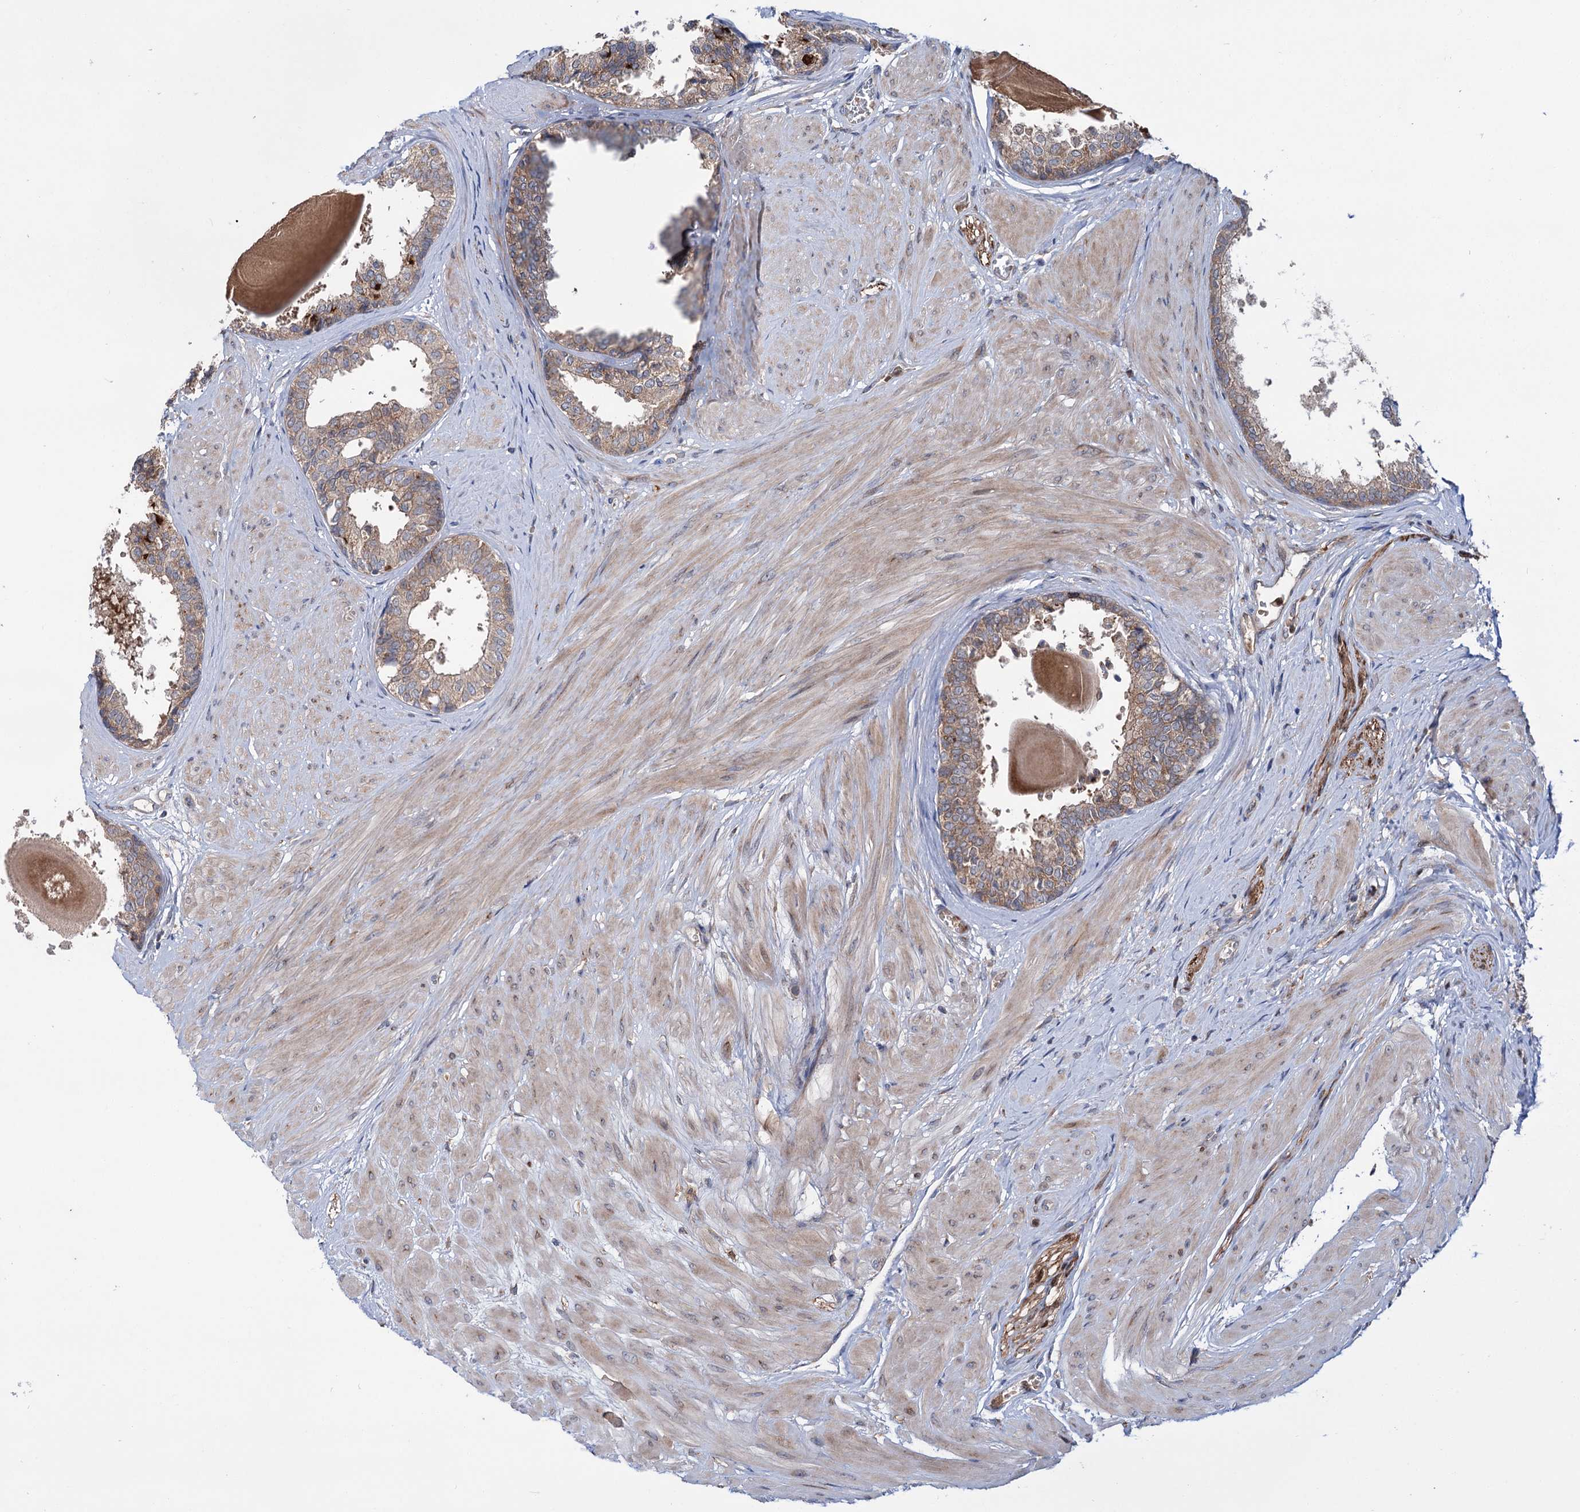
{"staining": {"intensity": "moderate", "quantity": "25%-75%", "location": "cytoplasmic/membranous"}, "tissue": "prostate", "cell_type": "Glandular cells", "image_type": "normal", "snomed": [{"axis": "morphology", "description": "Normal tissue, NOS"}, {"axis": "topography", "description": "Prostate"}], "caption": "Moderate cytoplasmic/membranous positivity is appreciated in about 25%-75% of glandular cells in normal prostate. The protein is stained brown, and the nuclei are stained in blue (DAB (3,3'-diaminobenzidine) IHC with brightfield microscopy, high magnification).", "gene": "PTPN3", "patient": {"sex": "male", "age": 48}}